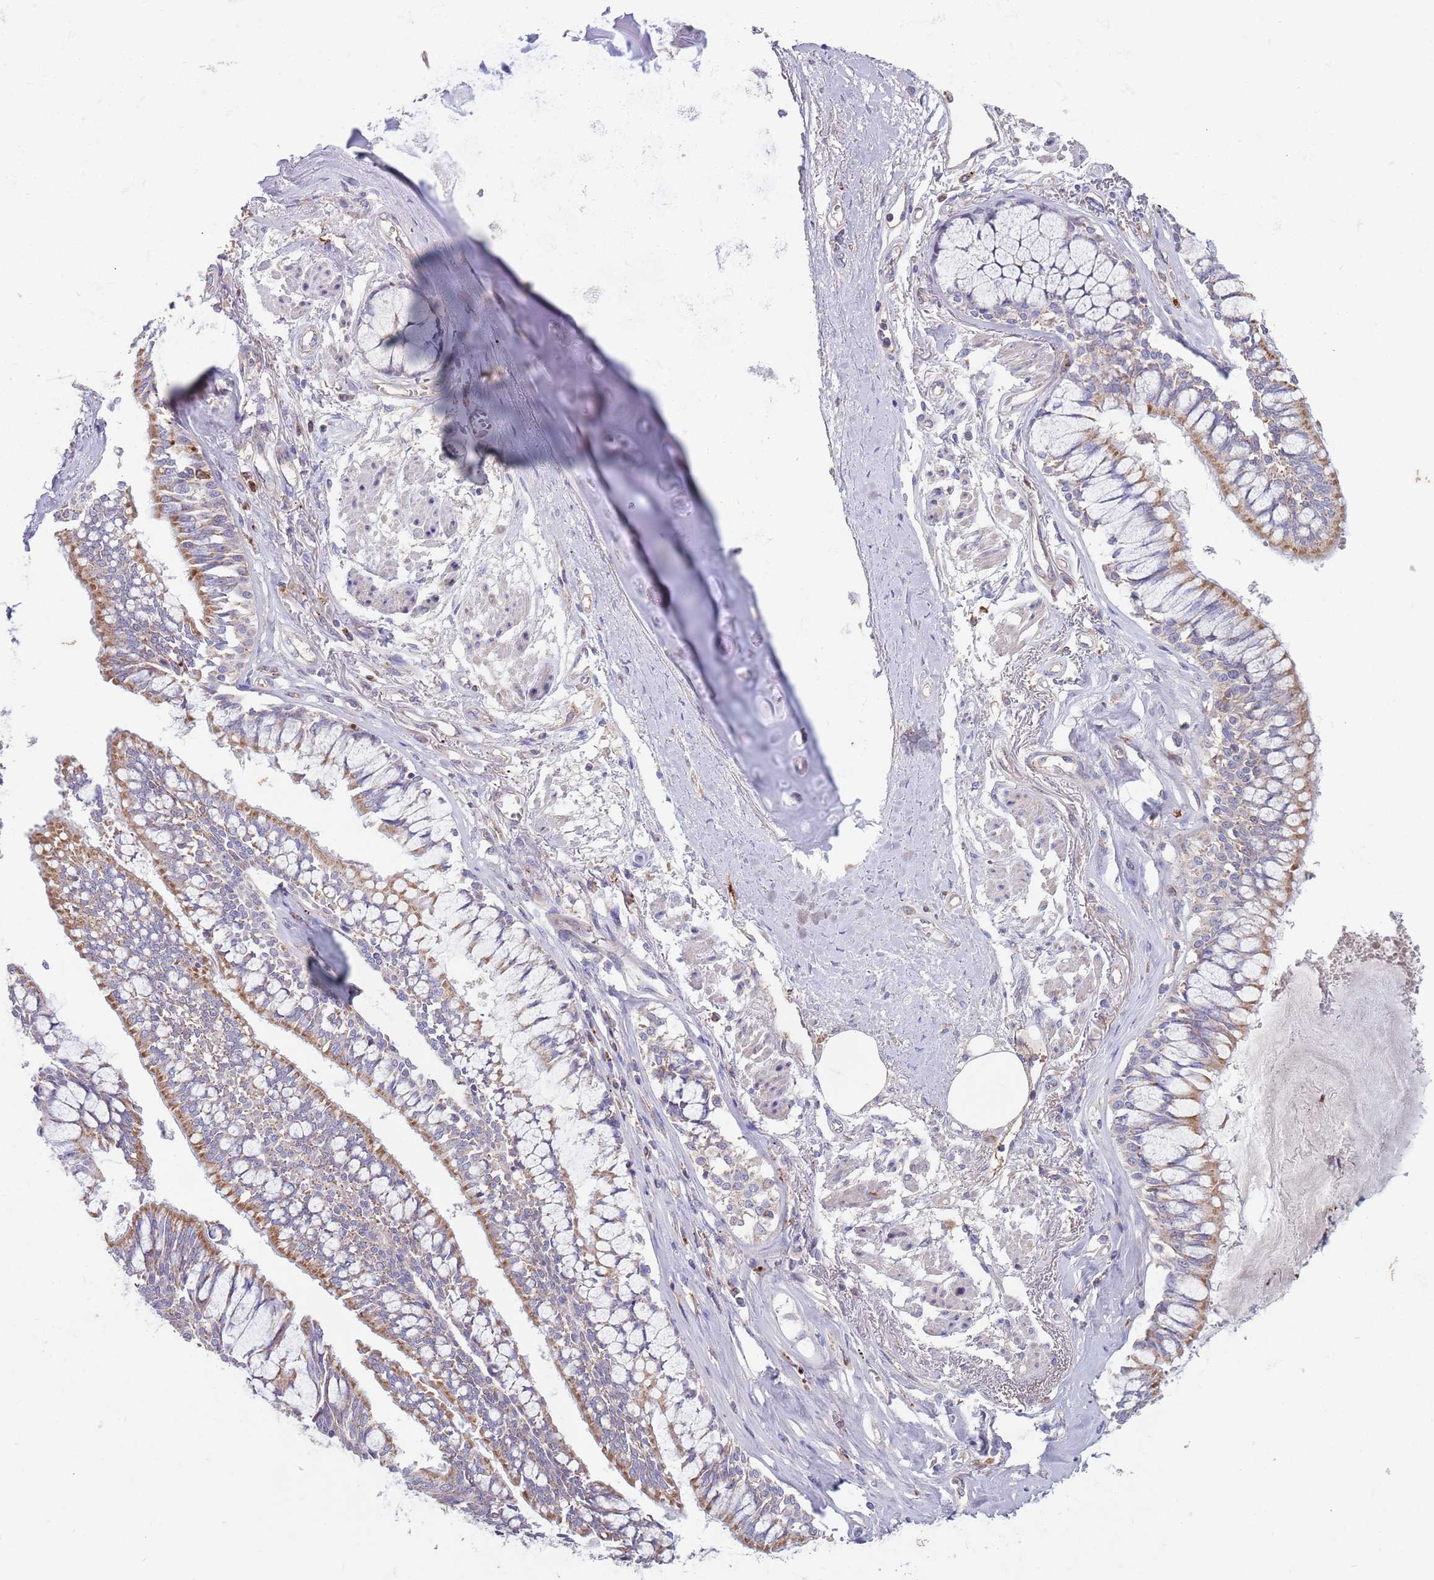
{"staining": {"intensity": "moderate", "quantity": "25%-75%", "location": "cytoplasmic/membranous"}, "tissue": "lung cancer", "cell_type": "Tumor cells", "image_type": "cancer", "snomed": [{"axis": "morphology", "description": "Adenocarcinoma, NOS"}, {"axis": "topography", "description": "Lung"}], "caption": "Adenocarcinoma (lung) tissue exhibits moderate cytoplasmic/membranous staining in about 25%-75% of tumor cells, visualized by immunohistochemistry.", "gene": "DDT", "patient": {"sex": "male", "age": 67}}